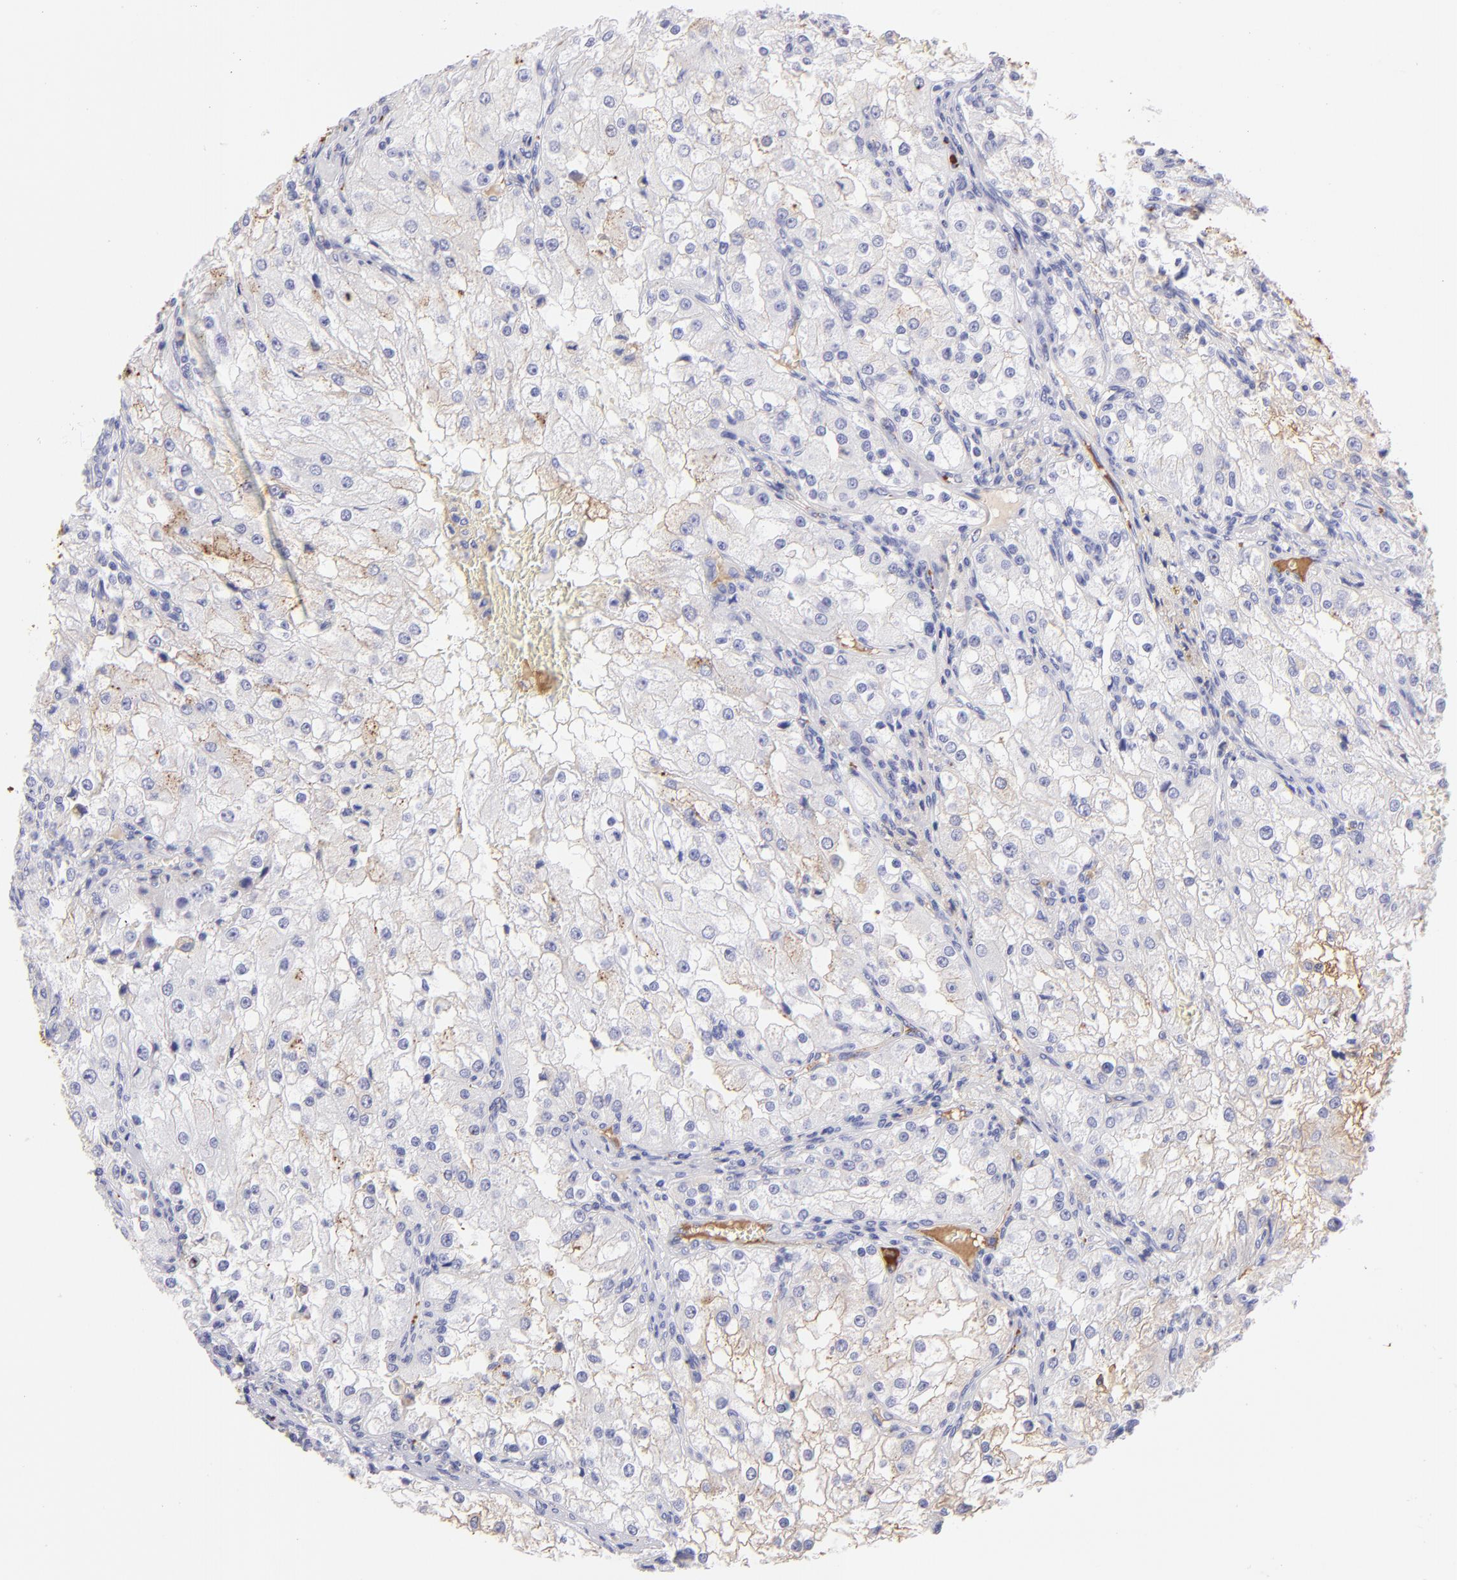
{"staining": {"intensity": "negative", "quantity": "none", "location": "none"}, "tissue": "renal cancer", "cell_type": "Tumor cells", "image_type": "cancer", "snomed": [{"axis": "morphology", "description": "Adenocarcinoma, NOS"}, {"axis": "topography", "description": "Kidney"}], "caption": "The IHC photomicrograph has no significant expression in tumor cells of renal cancer tissue. (DAB immunohistochemistry with hematoxylin counter stain).", "gene": "FGB", "patient": {"sex": "female", "age": 74}}